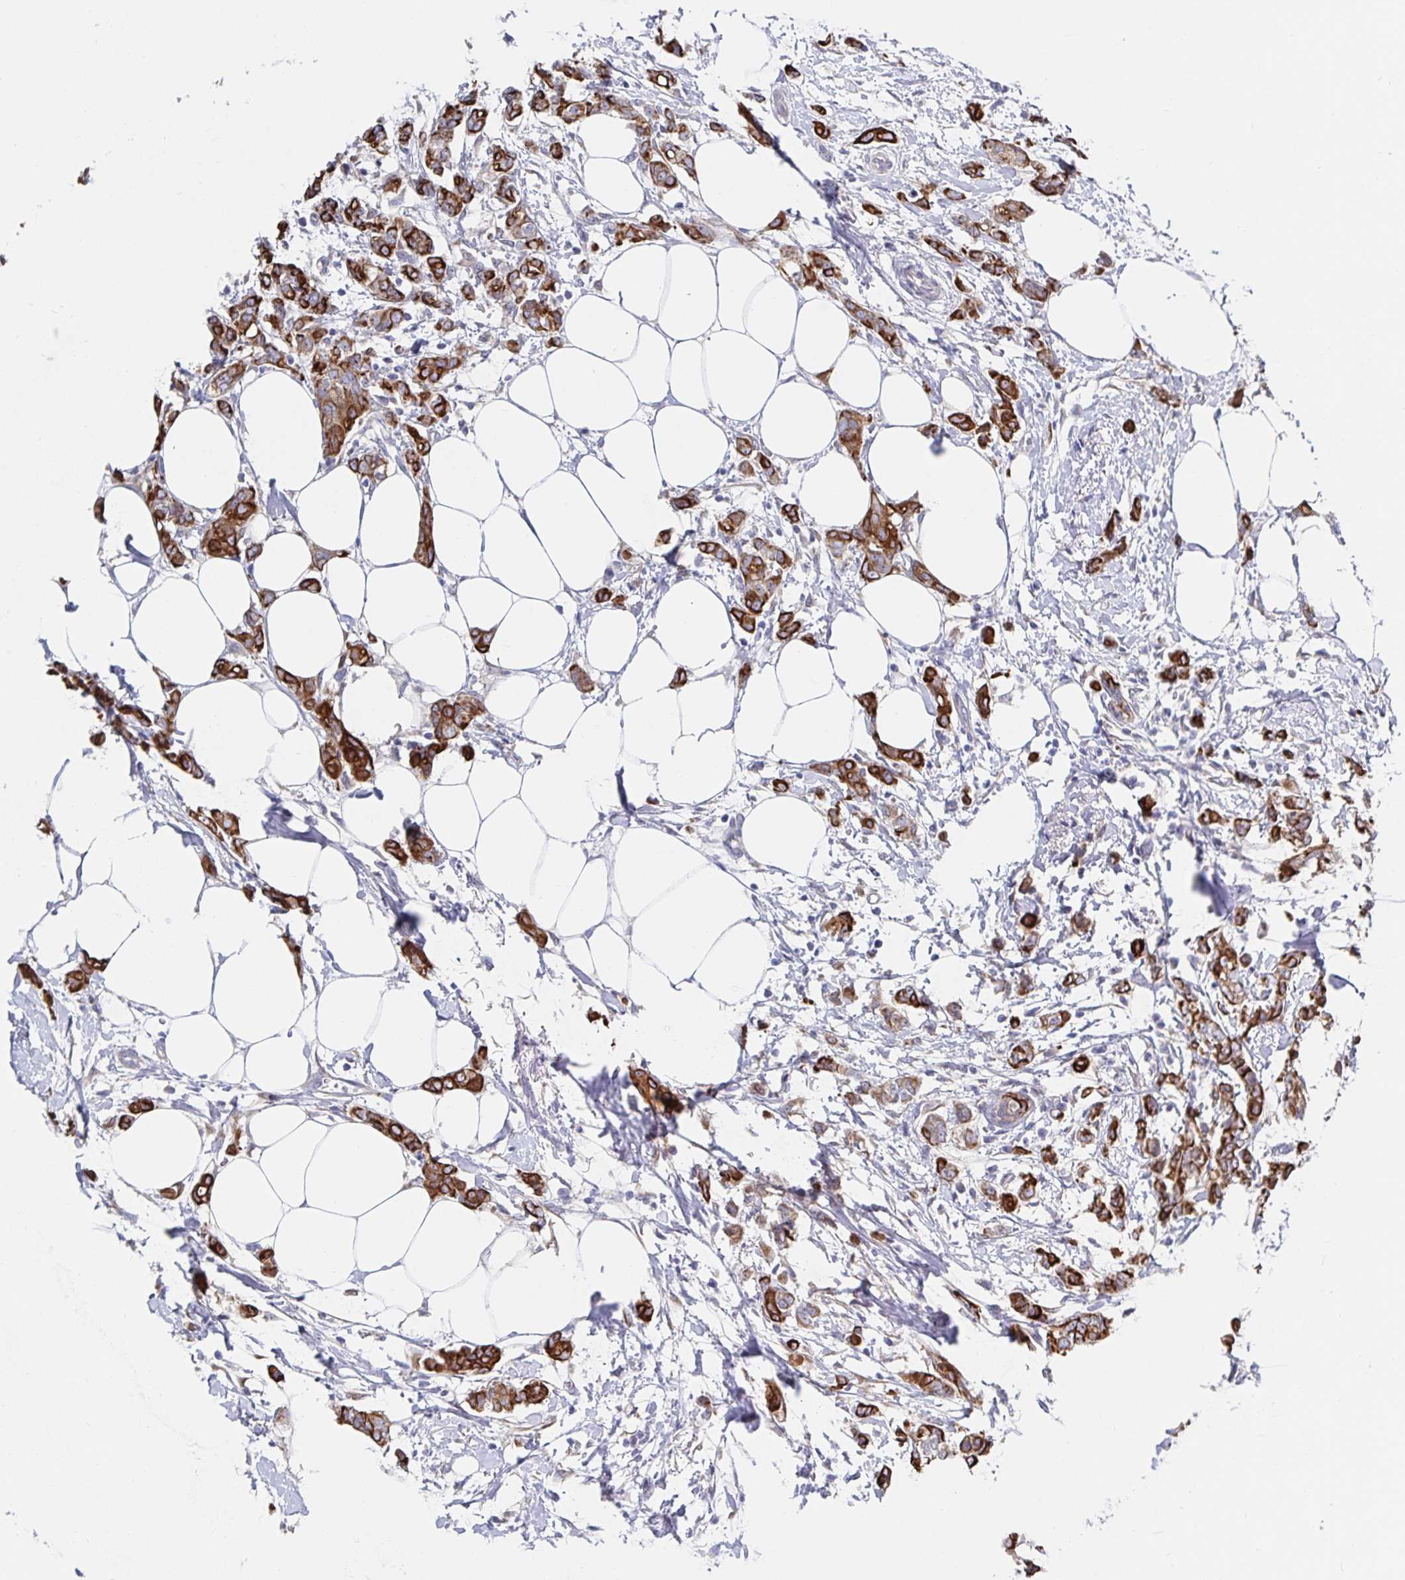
{"staining": {"intensity": "strong", "quantity": "25%-75%", "location": "cytoplasmic/membranous"}, "tissue": "breast cancer", "cell_type": "Tumor cells", "image_type": "cancer", "snomed": [{"axis": "morphology", "description": "Duct carcinoma"}, {"axis": "topography", "description": "Breast"}], "caption": "The immunohistochemical stain shows strong cytoplasmic/membranous positivity in tumor cells of breast infiltrating ductal carcinoma tissue.", "gene": "ZIK1", "patient": {"sex": "female", "age": 40}}